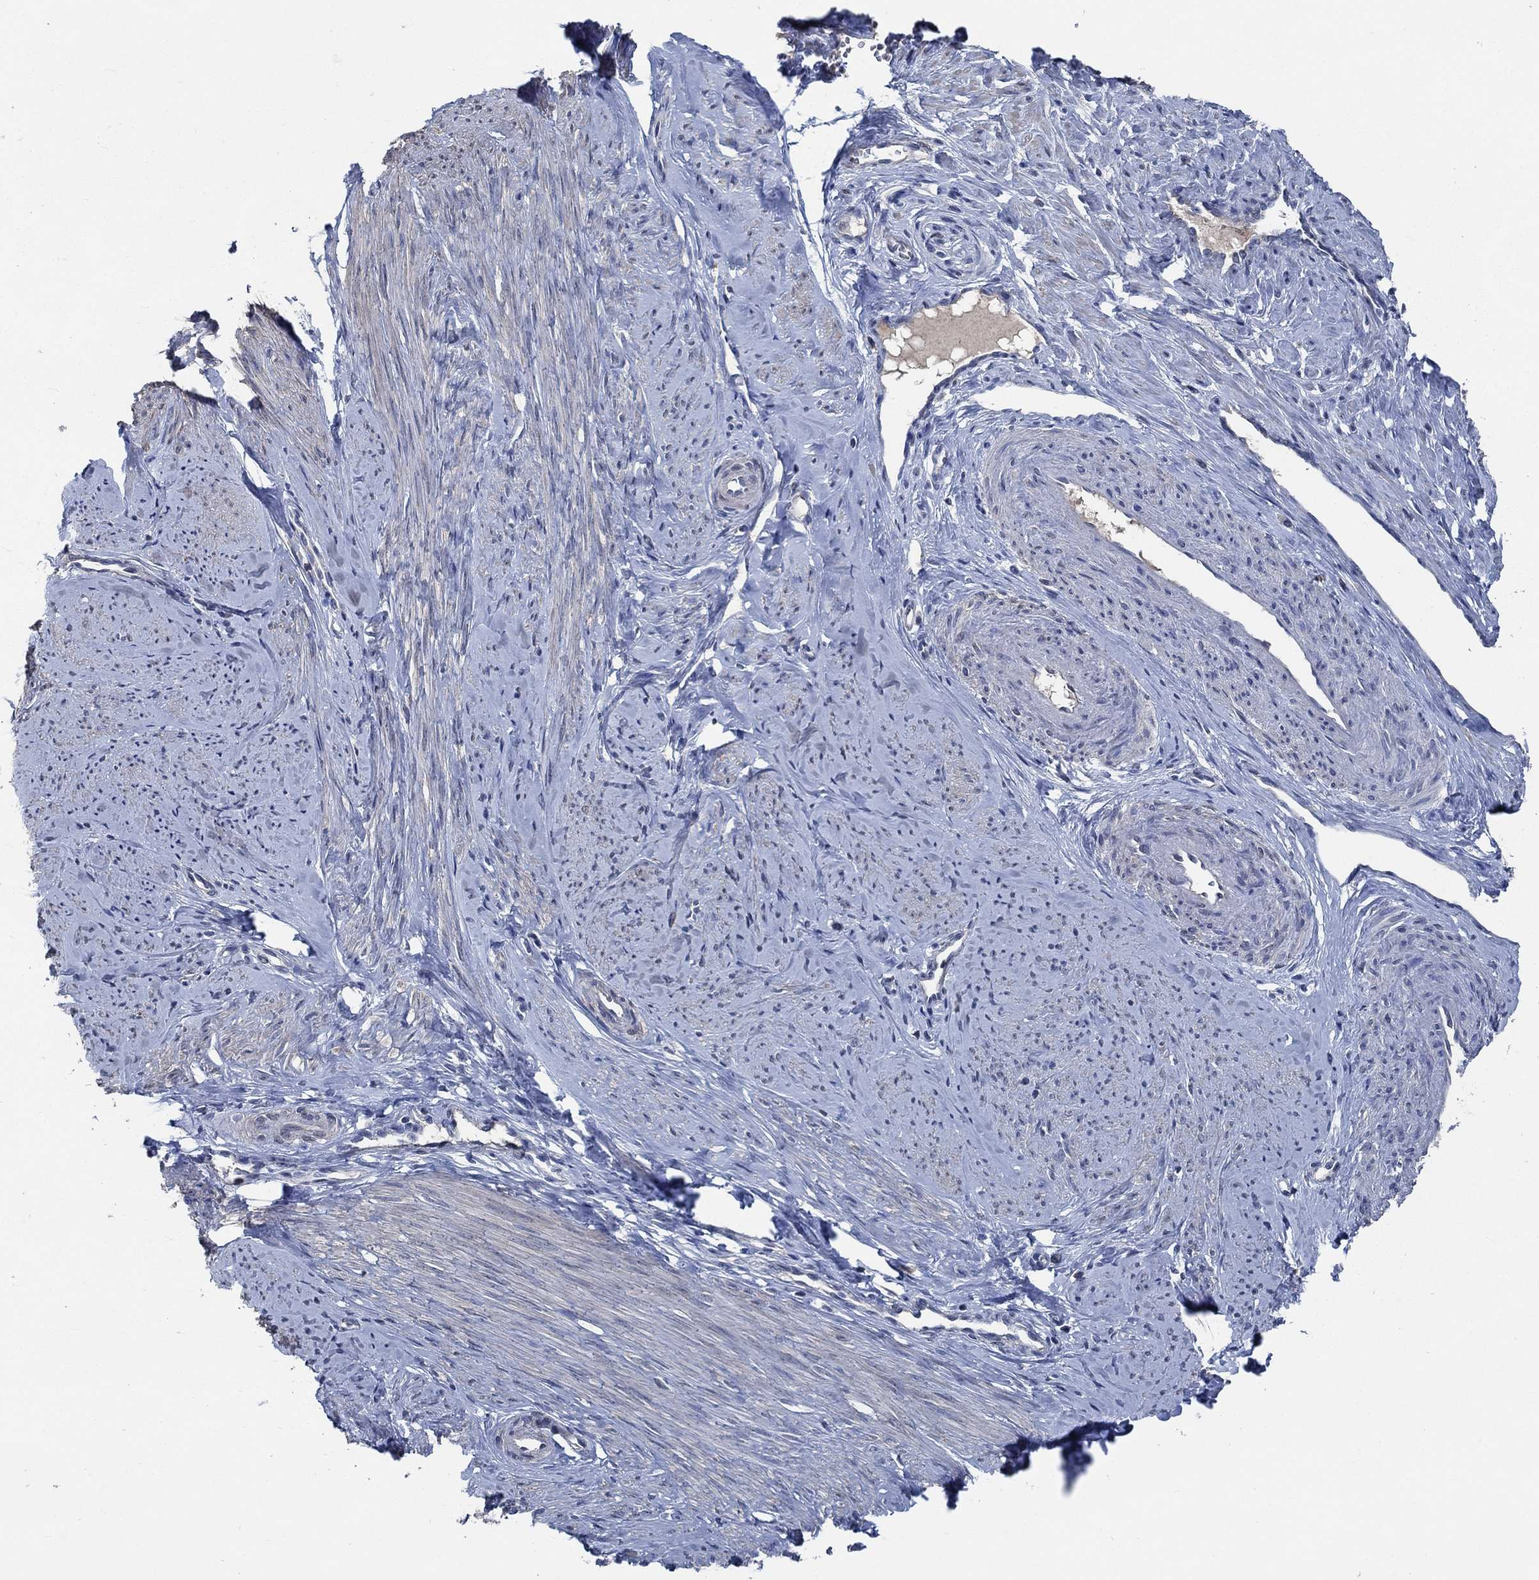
{"staining": {"intensity": "weak", "quantity": "25%-75%", "location": "cytoplasmic/membranous"}, "tissue": "smooth muscle", "cell_type": "Smooth muscle cells", "image_type": "normal", "snomed": [{"axis": "morphology", "description": "Normal tissue, NOS"}, {"axis": "topography", "description": "Smooth muscle"}], "caption": "A brown stain highlights weak cytoplasmic/membranous staining of a protein in smooth muscle cells of unremarkable smooth muscle.", "gene": "OBSCN", "patient": {"sex": "female", "age": 48}}